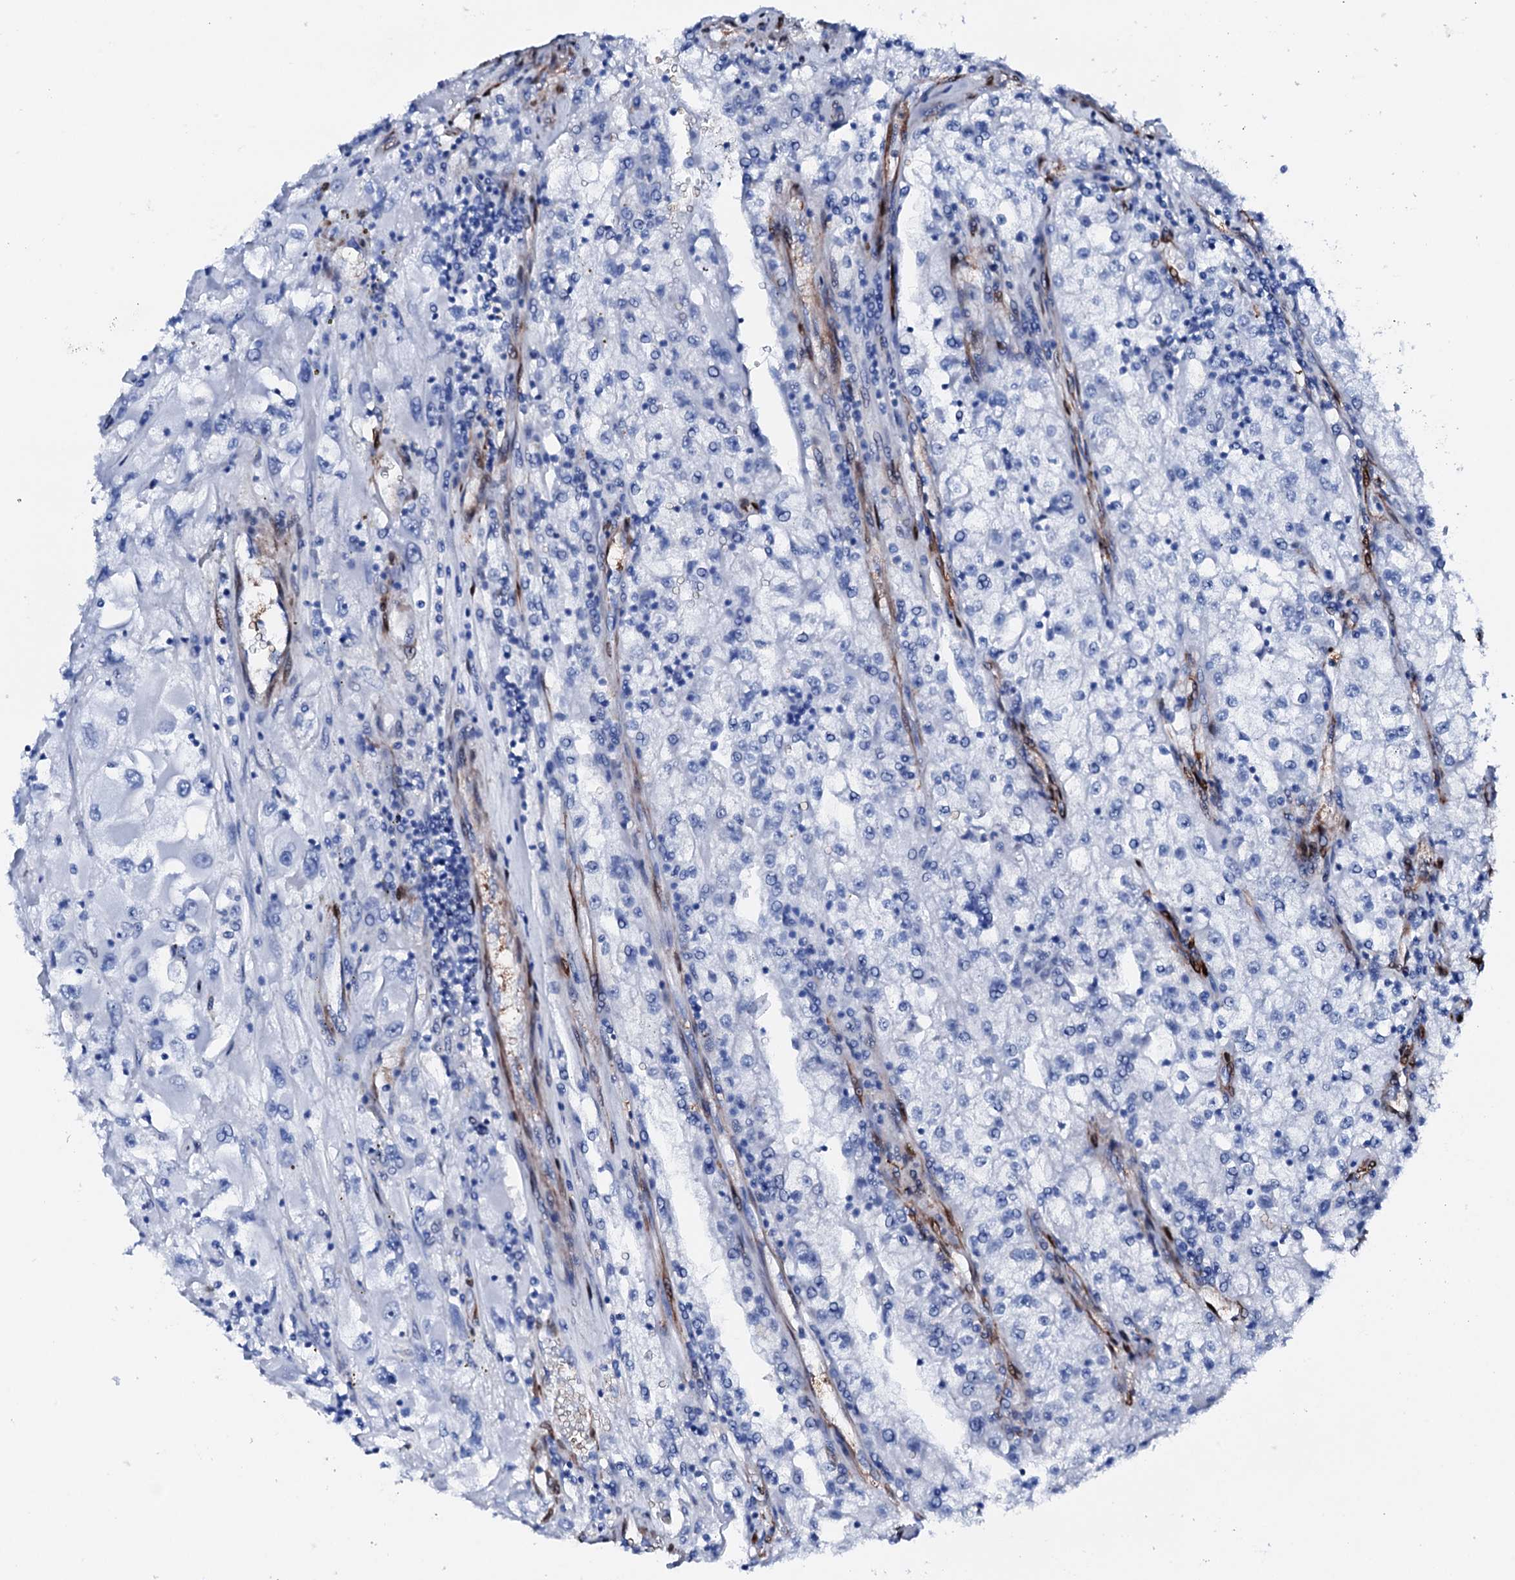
{"staining": {"intensity": "negative", "quantity": "none", "location": "none"}, "tissue": "renal cancer", "cell_type": "Tumor cells", "image_type": "cancer", "snomed": [{"axis": "morphology", "description": "Adenocarcinoma, NOS"}, {"axis": "topography", "description": "Kidney"}], "caption": "The histopathology image exhibits no staining of tumor cells in renal cancer.", "gene": "NRIP2", "patient": {"sex": "female", "age": 52}}